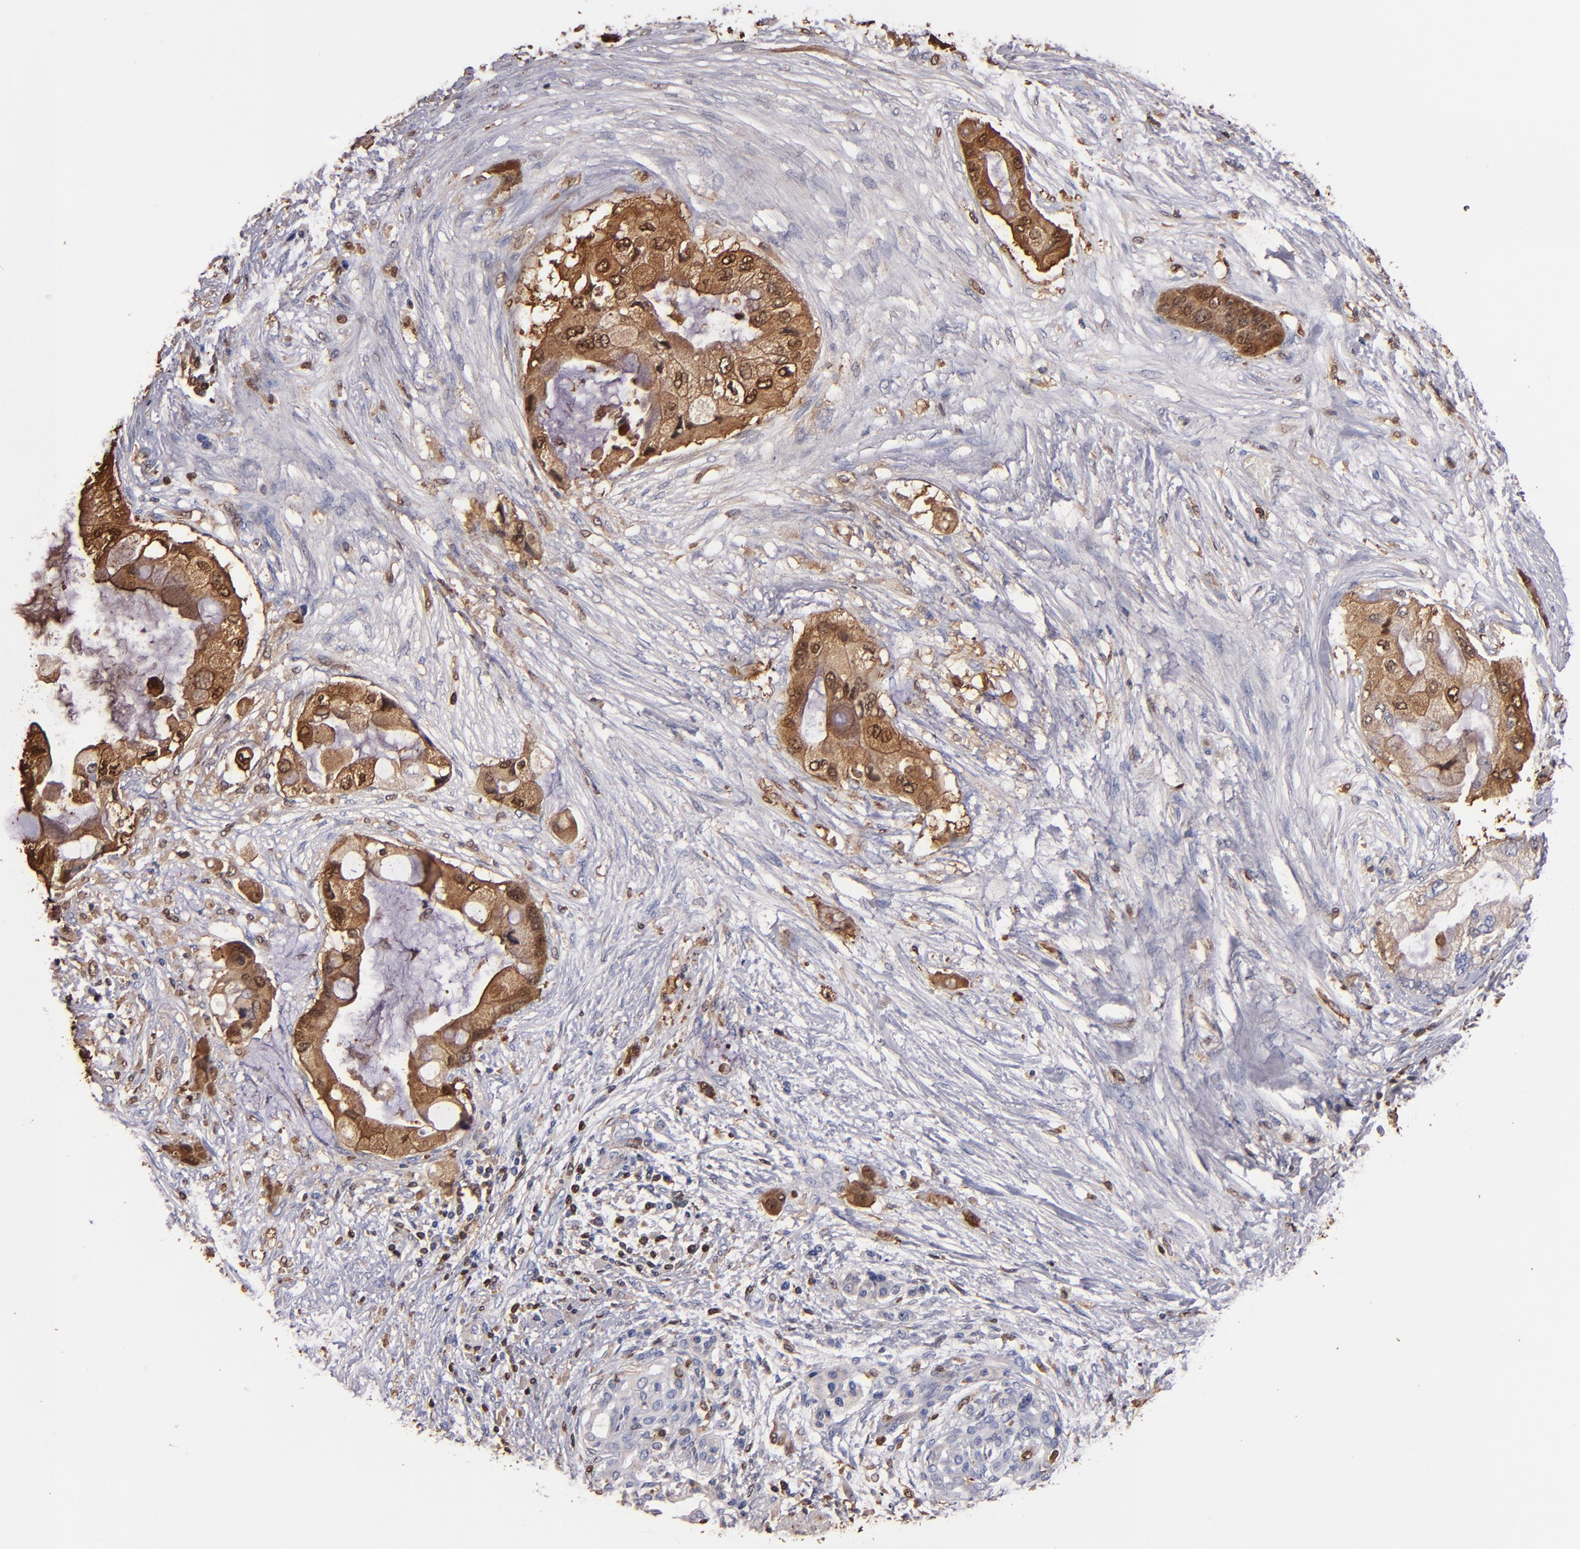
{"staining": {"intensity": "moderate", "quantity": "<25%", "location": "cytoplasmic/membranous,nuclear"}, "tissue": "pancreatic cancer", "cell_type": "Tumor cells", "image_type": "cancer", "snomed": [{"axis": "morphology", "description": "Adenocarcinoma, NOS"}, {"axis": "topography", "description": "Pancreas"}], "caption": "The histopathology image reveals staining of adenocarcinoma (pancreatic), revealing moderate cytoplasmic/membranous and nuclear protein expression (brown color) within tumor cells.", "gene": "S100A4", "patient": {"sex": "female", "age": 59}}